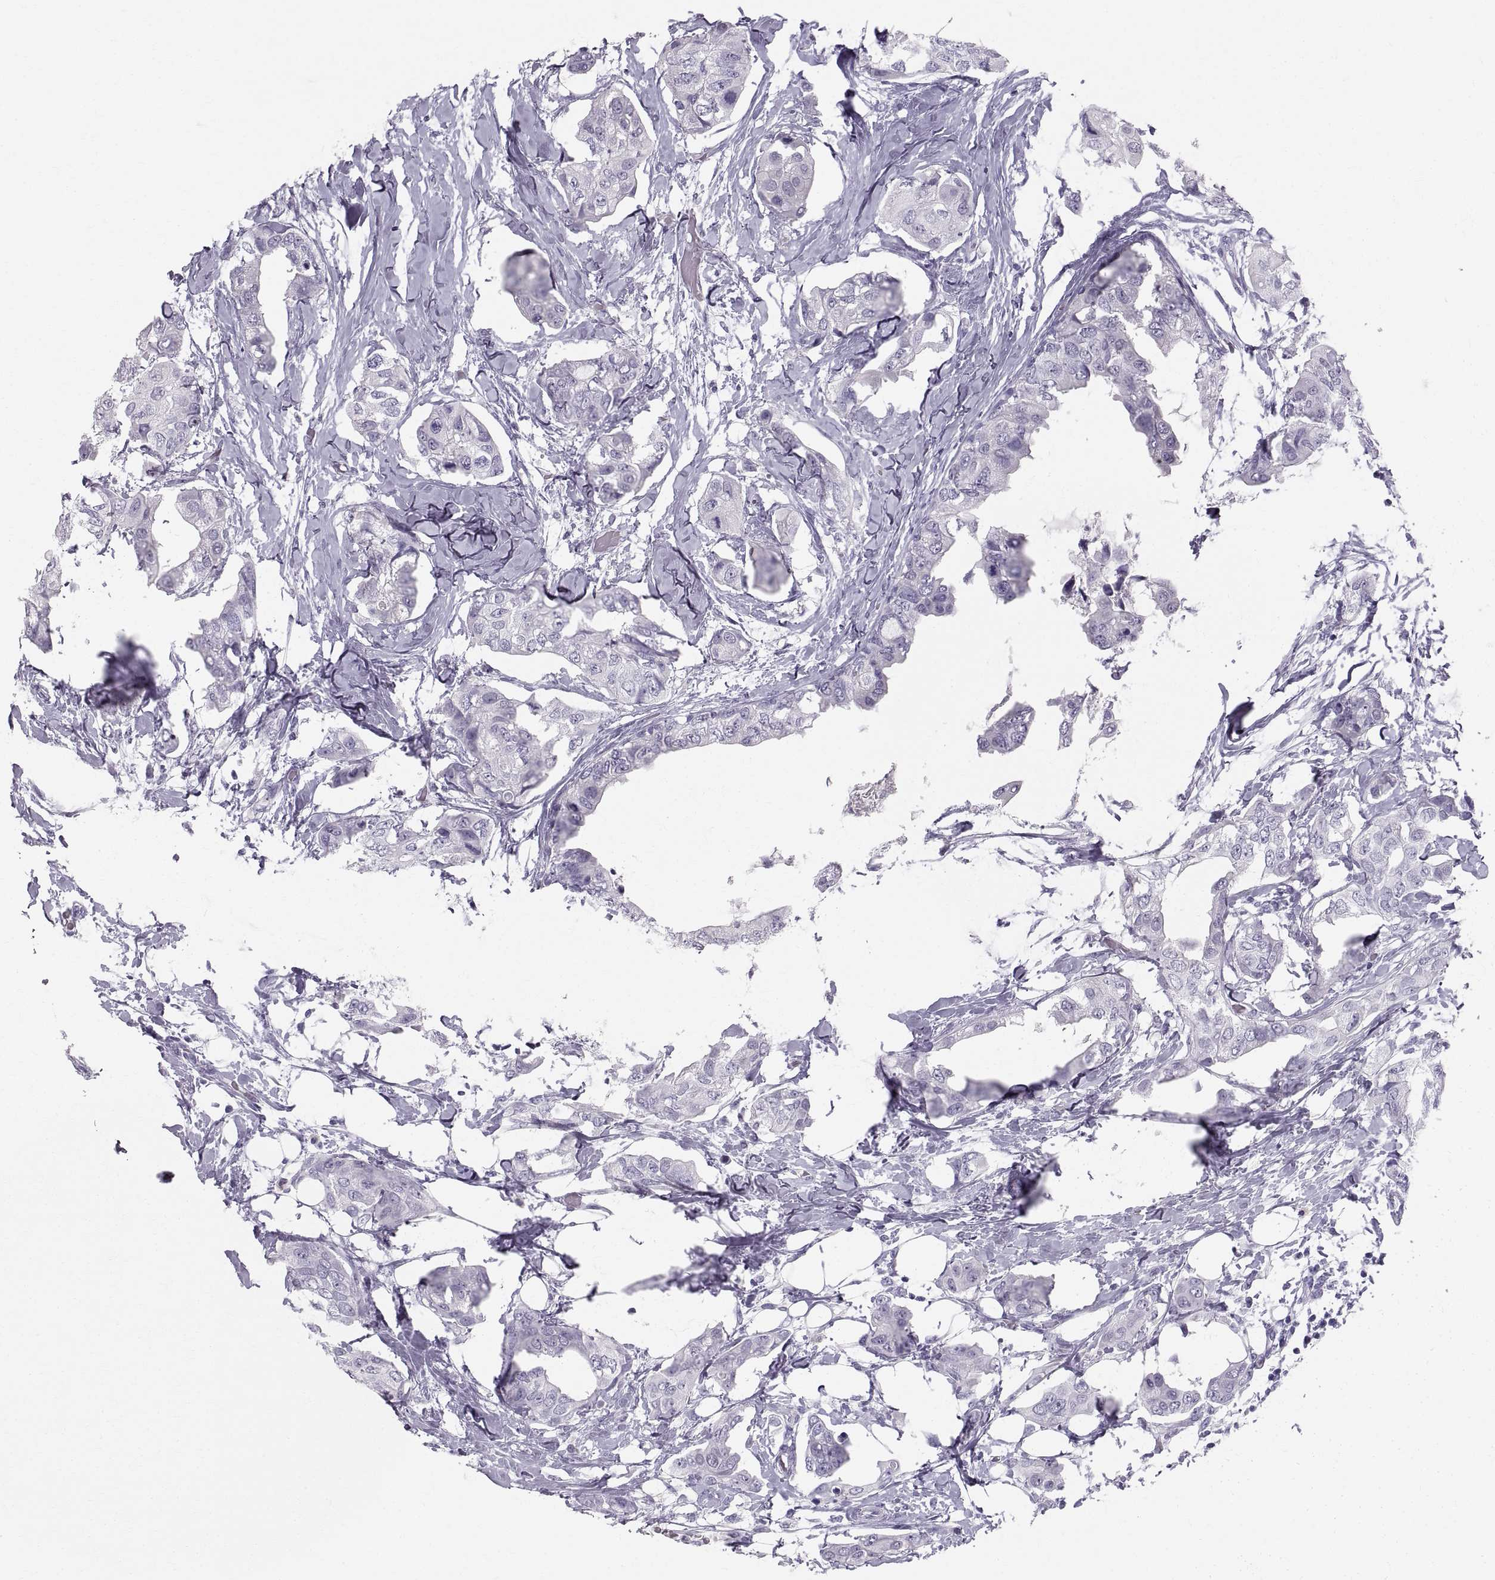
{"staining": {"intensity": "negative", "quantity": "none", "location": "none"}, "tissue": "breast cancer", "cell_type": "Tumor cells", "image_type": "cancer", "snomed": [{"axis": "morphology", "description": "Normal tissue, NOS"}, {"axis": "morphology", "description": "Duct carcinoma"}, {"axis": "topography", "description": "Breast"}], "caption": "Tumor cells are negative for brown protein staining in intraductal carcinoma (breast).", "gene": "SLC22A6", "patient": {"sex": "female", "age": 40}}